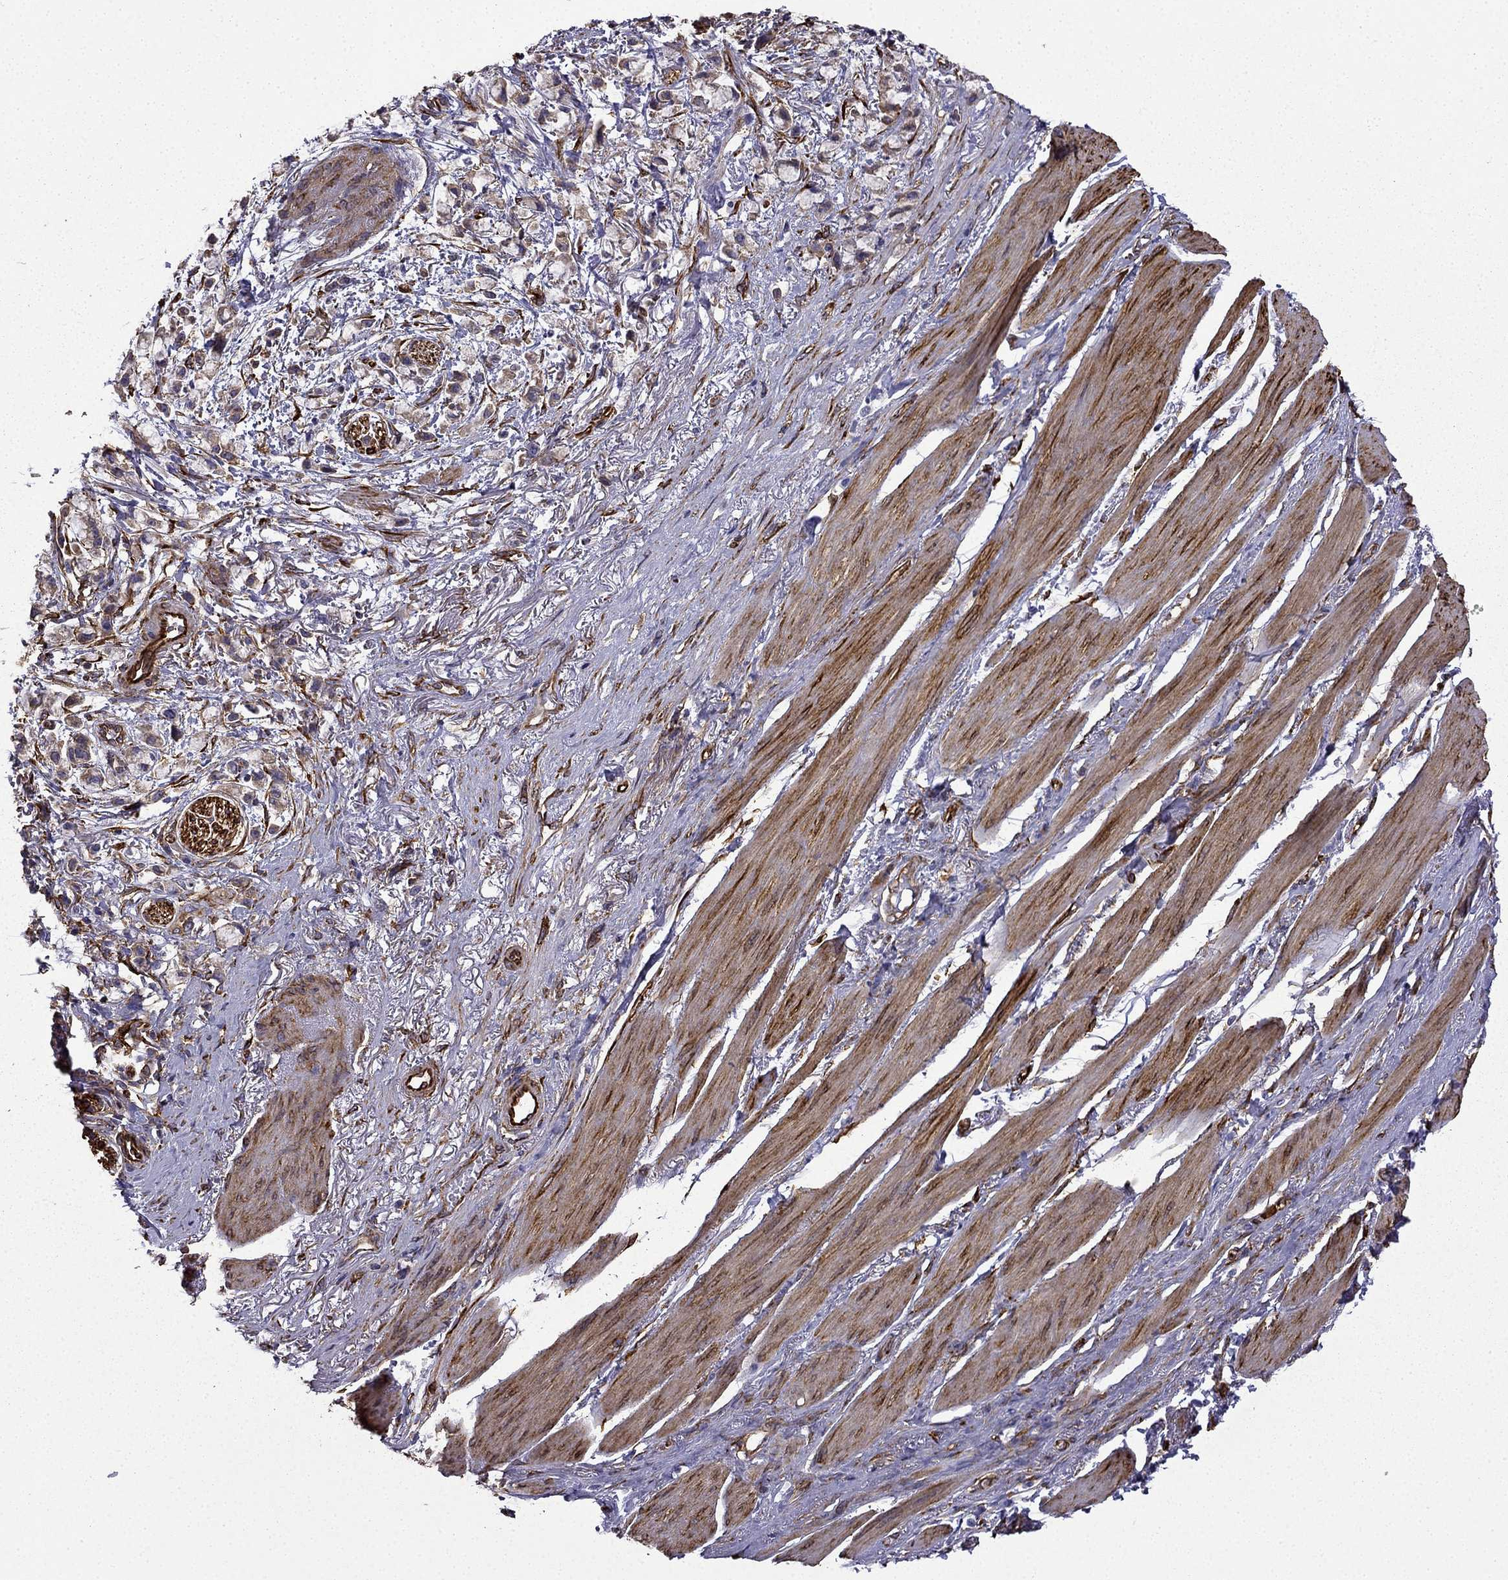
{"staining": {"intensity": "moderate", "quantity": ">75%", "location": "cytoplasmic/membranous"}, "tissue": "stomach cancer", "cell_type": "Tumor cells", "image_type": "cancer", "snomed": [{"axis": "morphology", "description": "Adenocarcinoma, NOS"}, {"axis": "topography", "description": "Stomach"}], "caption": "Stomach adenocarcinoma stained with immunohistochemistry (IHC) shows moderate cytoplasmic/membranous staining in about >75% of tumor cells.", "gene": "MAP4", "patient": {"sex": "female", "age": 81}}